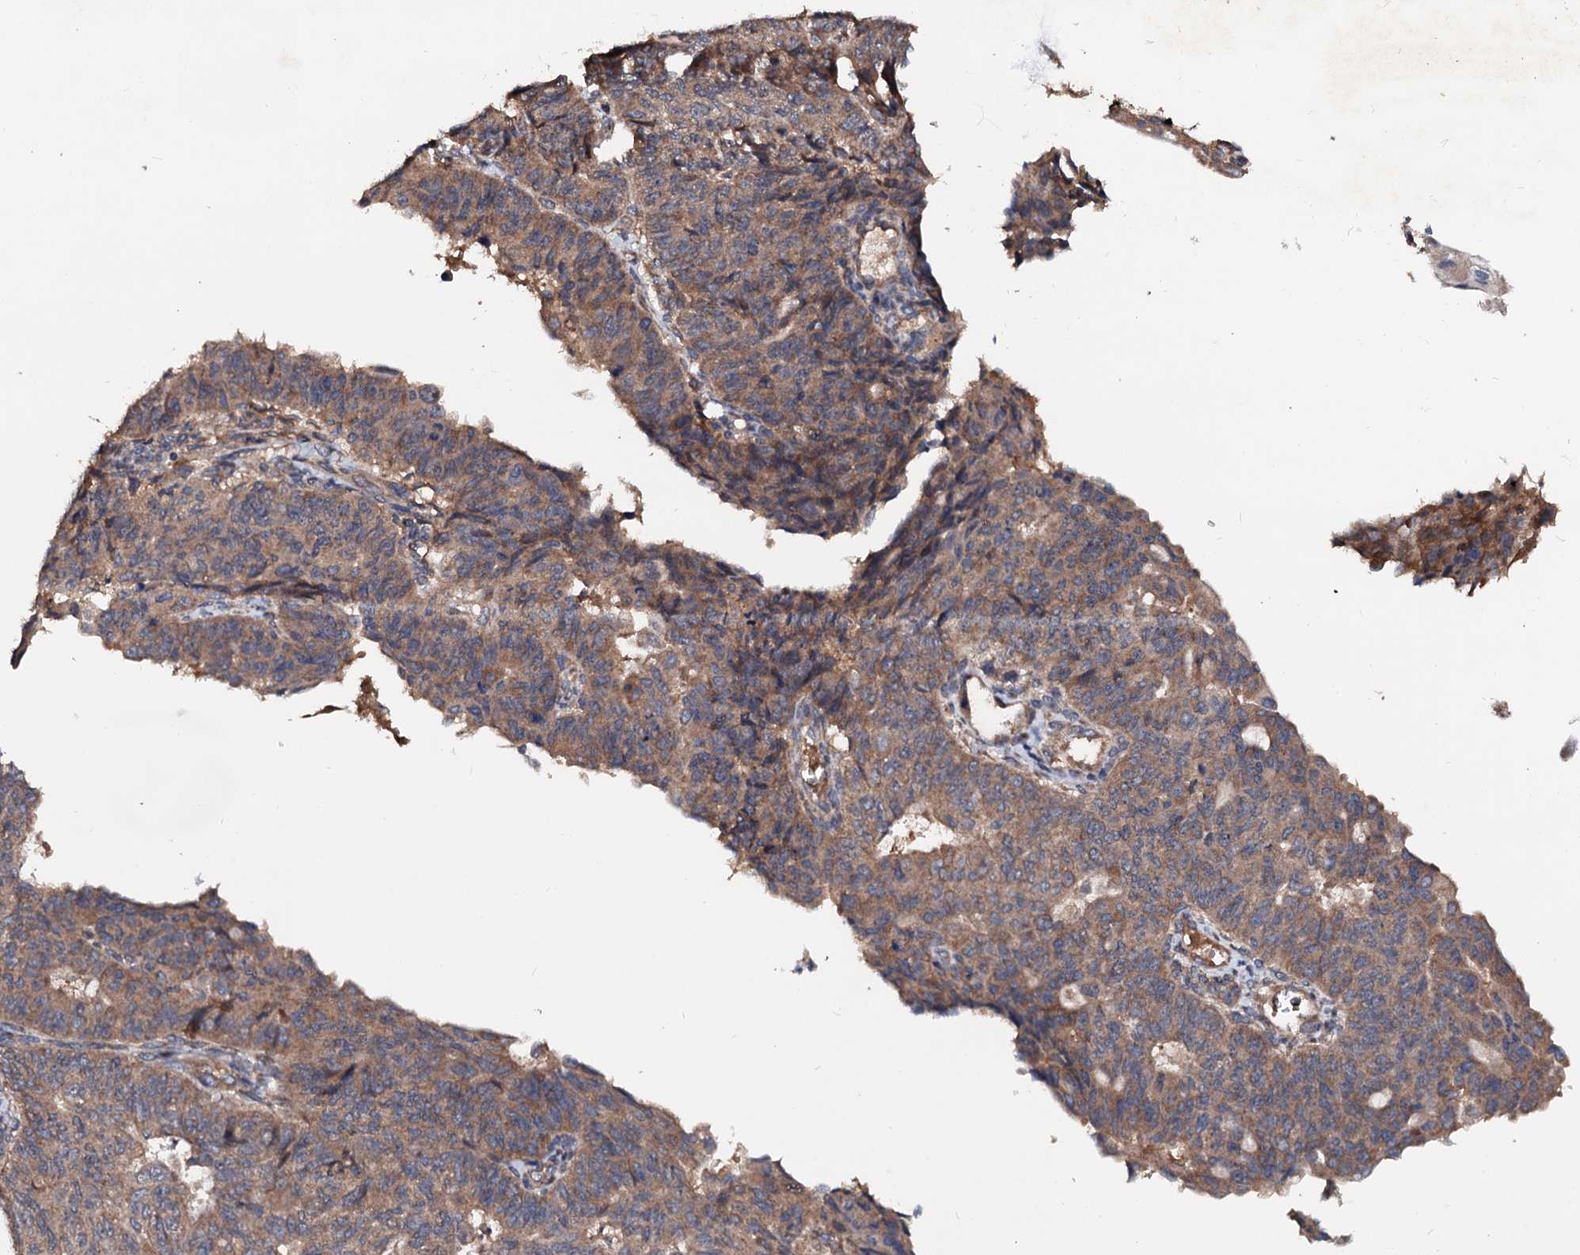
{"staining": {"intensity": "moderate", "quantity": ">75%", "location": "cytoplasmic/membranous"}, "tissue": "endometrial cancer", "cell_type": "Tumor cells", "image_type": "cancer", "snomed": [{"axis": "morphology", "description": "Adenocarcinoma, NOS"}, {"axis": "topography", "description": "Endometrium"}], "caption": "A medium amount of moderate cytoplasmic/membranous positivity is appreciated in approximately >75% of tumor cells in adenocarcinoma (endometrial) tissue. (Brightfield microscopy of DAB IHC at high magnification).", "gene": "EXTL1", "patient": {"sex": "female", "age": 32}}